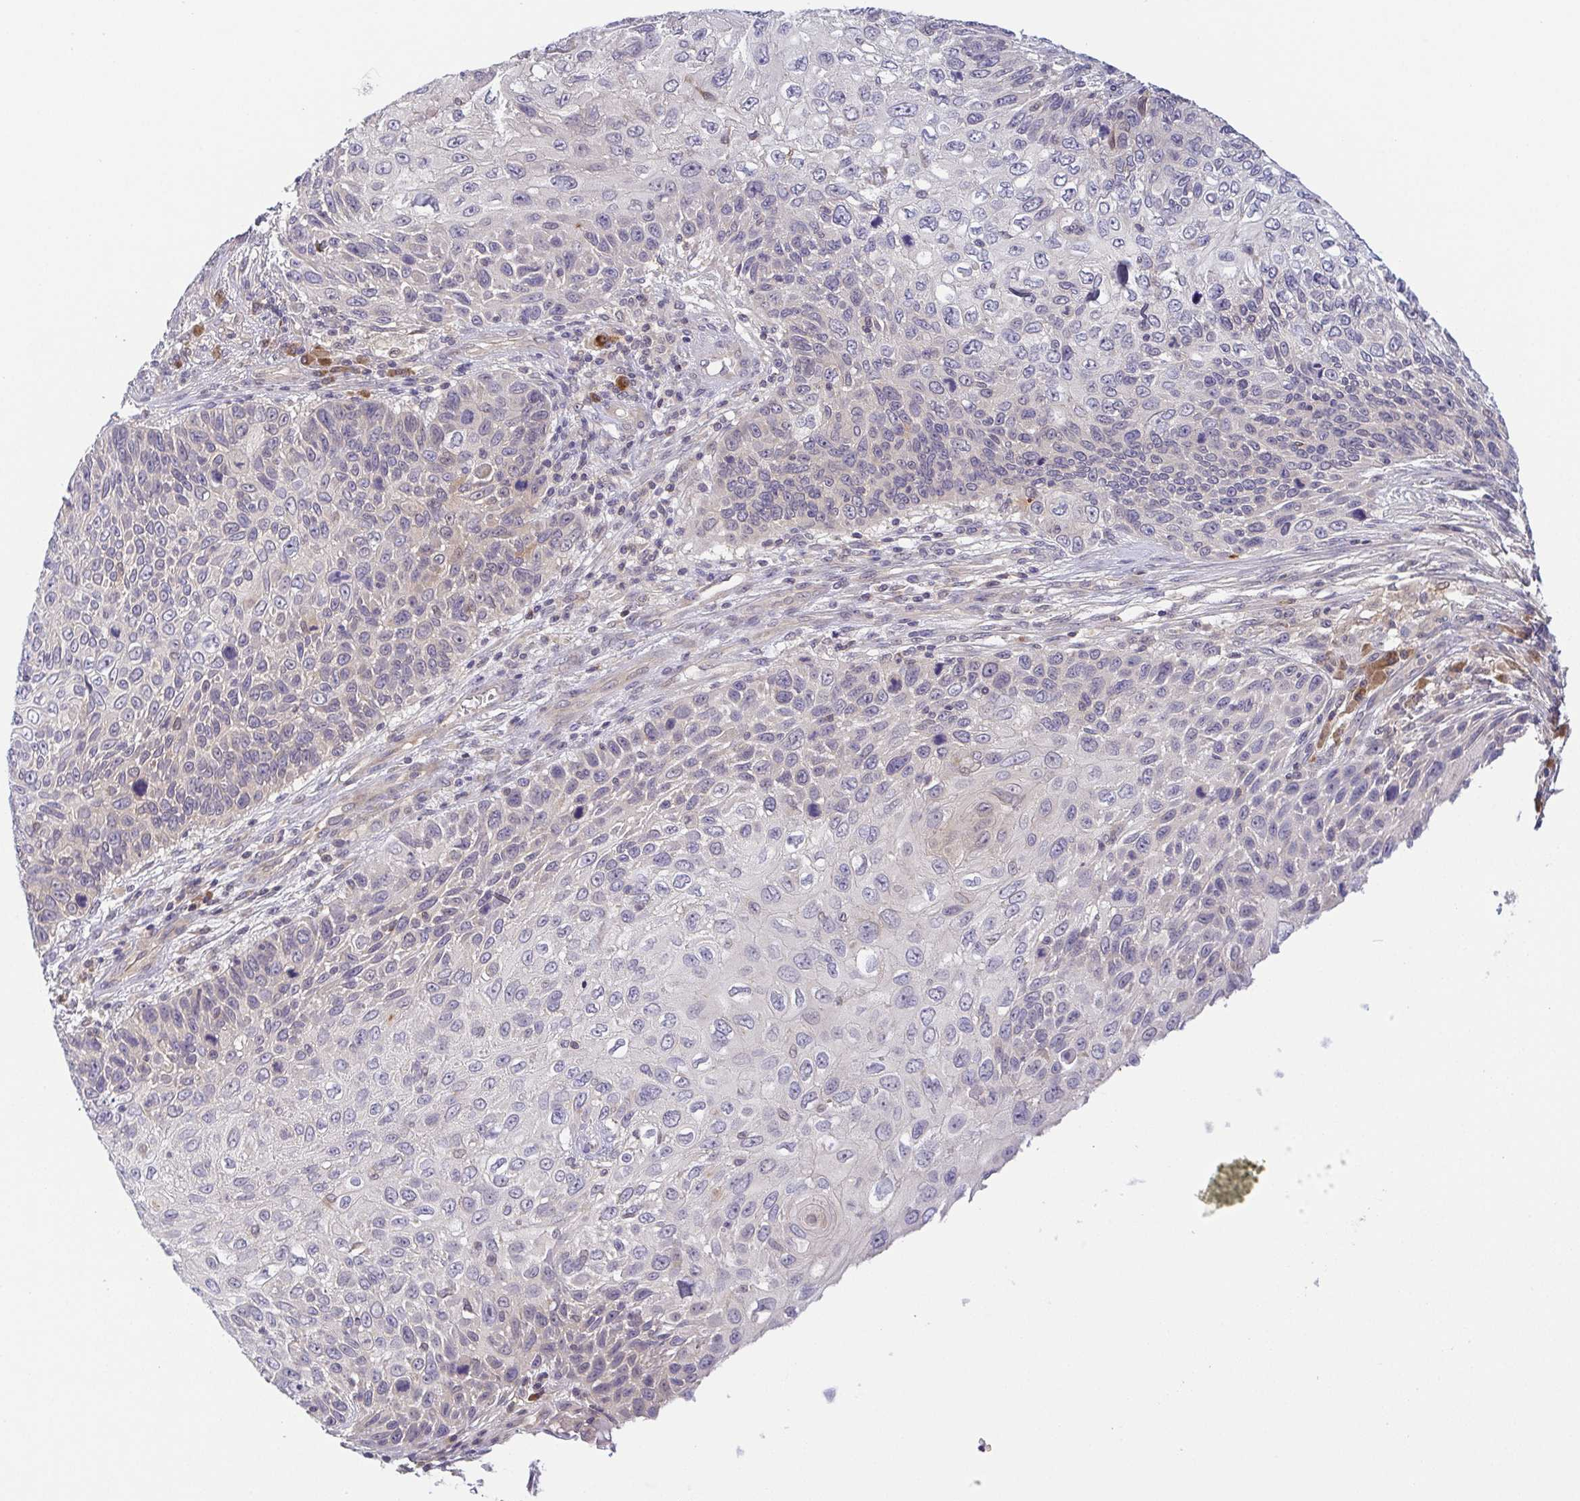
{"staining": {"intensity": "negative", "quantity": "none", "location": "none"}, "tissue": "skin cancer", "cell_type": "Tumor cells", "image_type": "cancer", "snomed": [{"axis": "morphology", "description": "Squamous cell carcinoma, NOS"}, {"axis": "topography", "description": "Skin"}], "caption": "Immunohistochemical staining of human skin squamous cell carcinoma exhibits no significant expression in tumor cells.", "gene": "BCL2L1", "patient": {"sex": "male", "age": 92}}